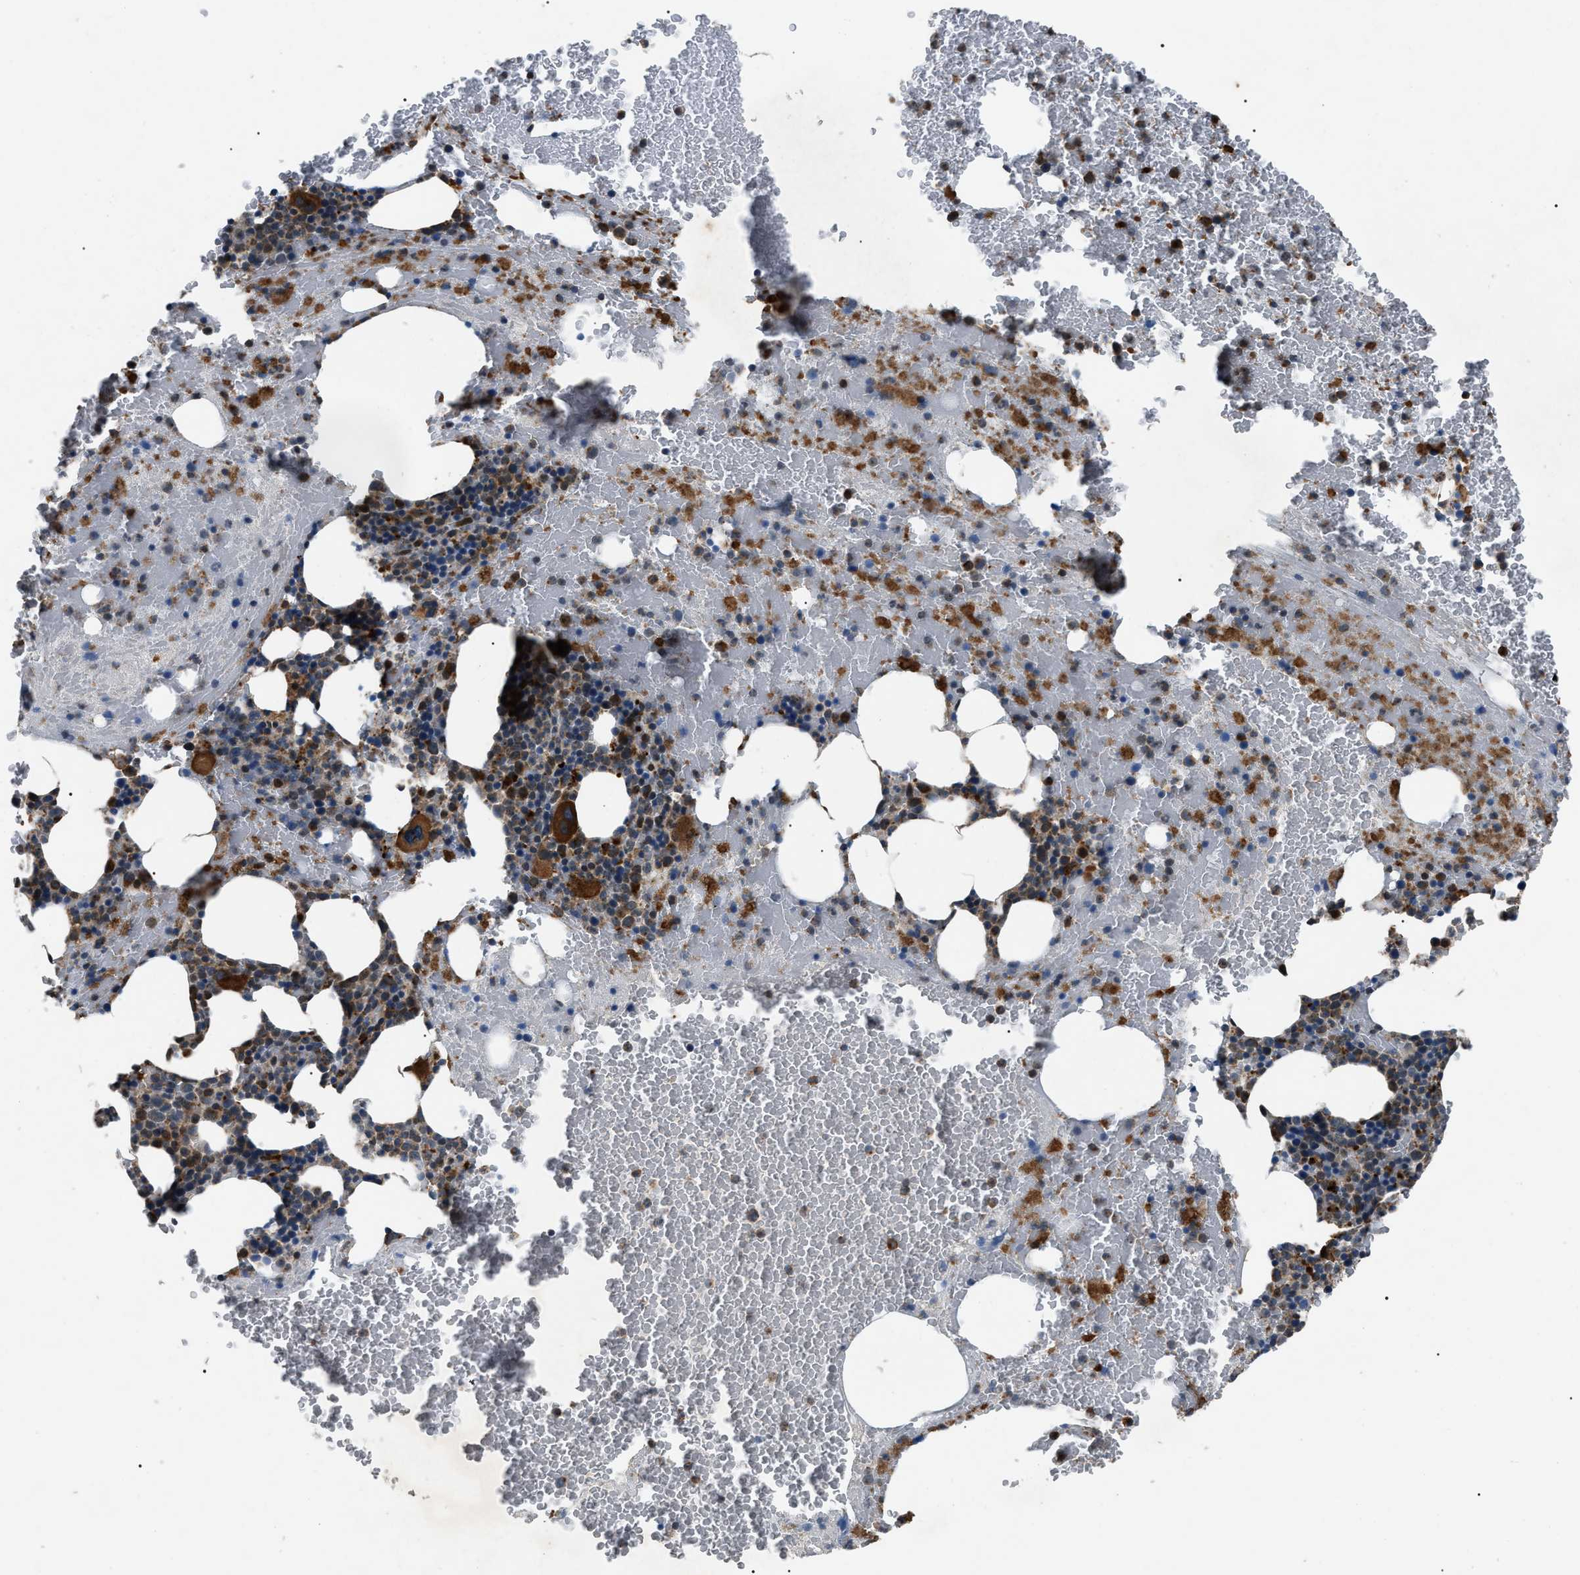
{"staining": {"intensity": "strong", "quantity": "25%-75%", "location": "cytoplasmic/membranous"}, "tissue": "bone marrow", "cell_type": "Hematopoietic cells", "image_type": "normal", "snomed": [{"axis": "morphology", "description": "Normal tissue, NOS"}, {"axis": "morphology", "description": "Inflammation, NOS"}, {"axis": "topography", "description": "Bone marrow"}], "caption": "Bone marrow stained with immunohistochemistry demonstrates strong cytoplasmic/membranous positivity in approximately 25%-75% of hematopoietic cells. (DAB (3,3'-diaminobenzidine) IHC, brown staining for protein, blue staining for nuclei).", "gene": "ZFAND2A", "patient": {"sex": "male", "age": 47}}